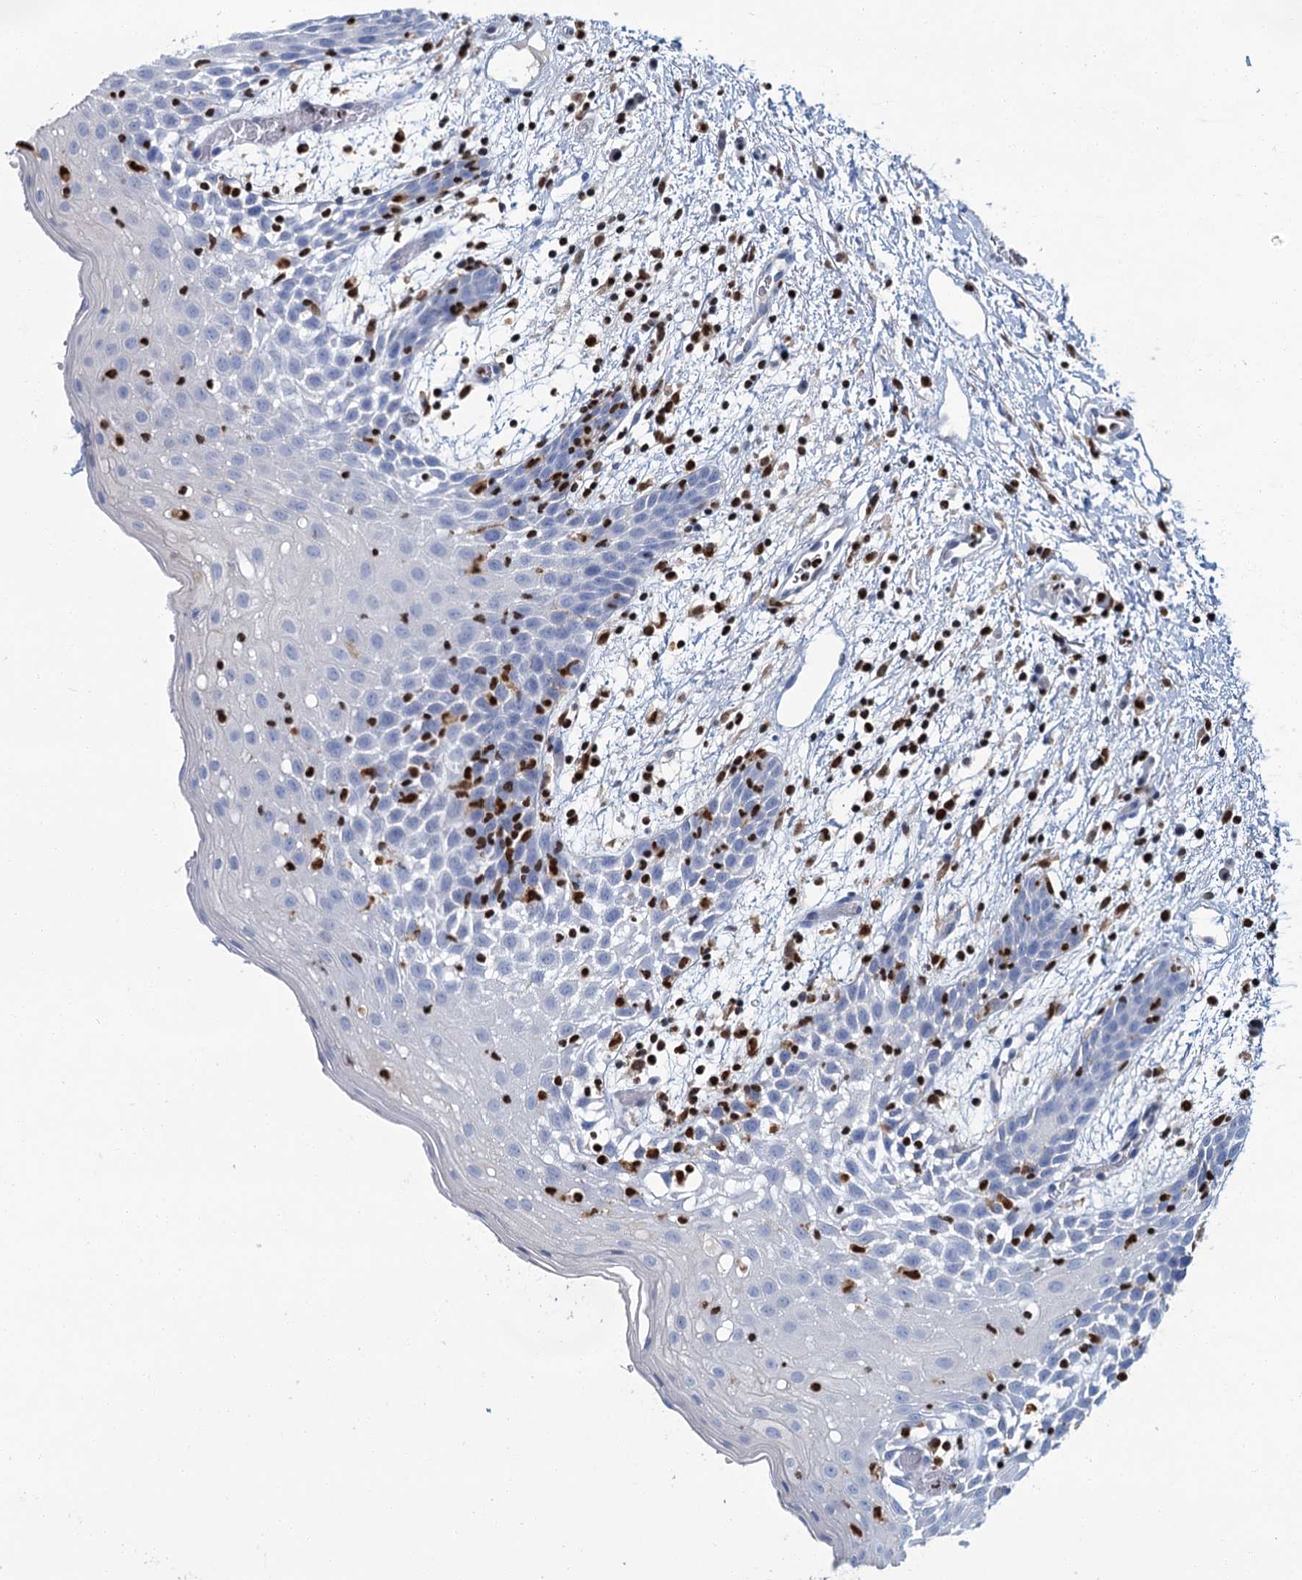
{"staining": {"intensity": "negative", "quantity": "none", "location": "none"}, "tissue": "oral mucosa", "cell_type": "Squamous epithelial cells", "image_type": "normal", "snomed": [{"axis": "morphology", "description": "Normal tissue, NOS"}, {"axis": "topography", "description": "Skeletal muscle"}, {"axis": "topography", "description": "Oral tissue"}, {"axis": "topography", "description": "Salivary gland"}, {"axis": "topography", "description": "Peripheral nerve tissue"}], "caption": "This is a image of IHC staining of normal oral mucosa, which shows no expression in squamous epithelial cells.", "gene": "CELF2", "patient": {"sex": "male", "age": 54}}